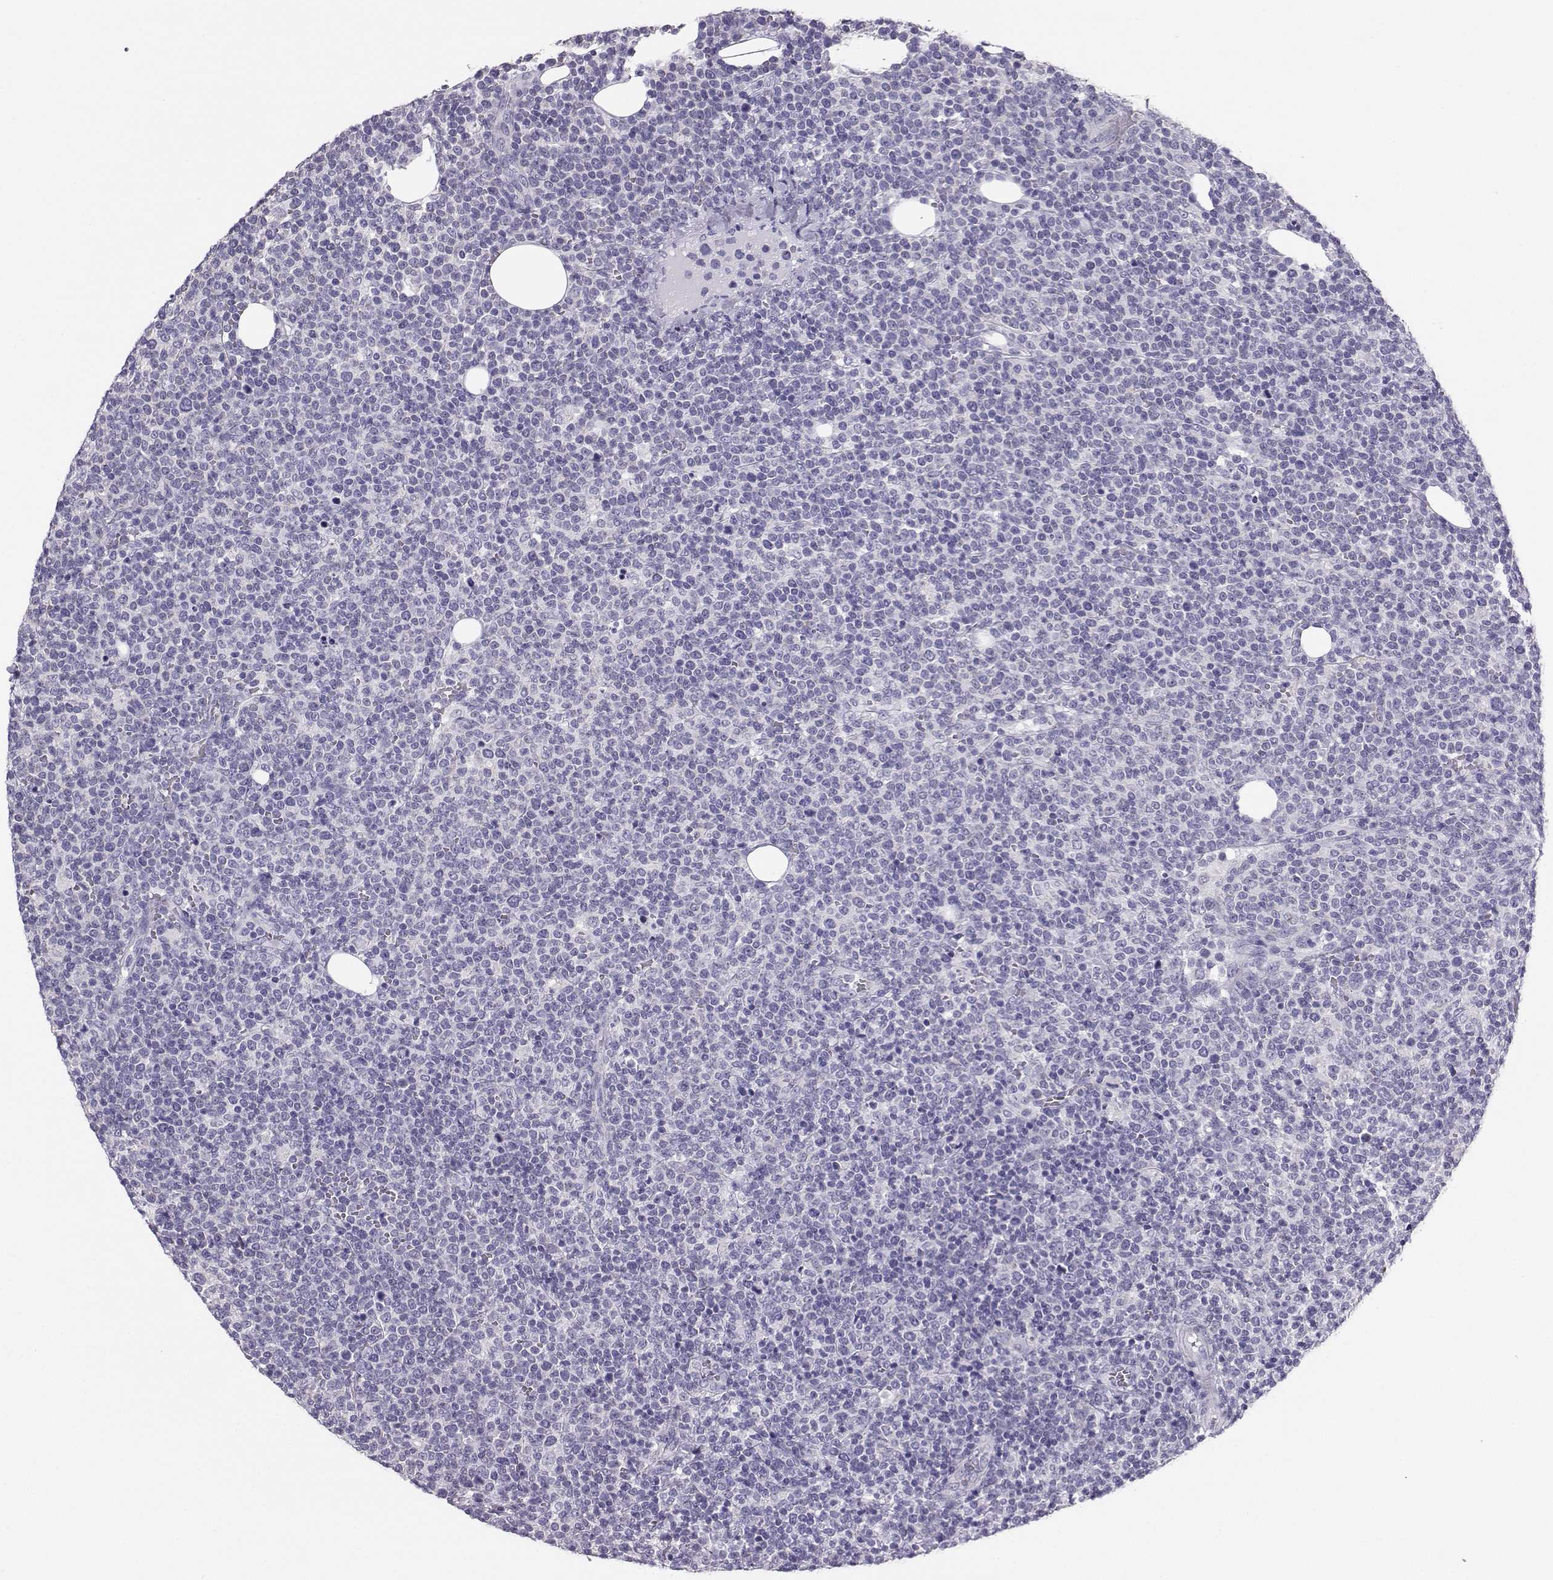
{"staining": {"intensity": "negative", "quantity": "none", "location": "none"}, "tissue": "lymphoma", "cell_type": "Tumor cells", "image_type": "cancer", "snomed": [{"axis": "morphology", "description": "Malignant lymphoma, non-Hodgkin's type, High grade"}, {"axis": "topography", "description": "Lymph node"}], "caption": "Tumor cells are negative for brown protein staining in lymphoma.", "gene": "AVP", "patient": {"sex": "male", "age": 61}}